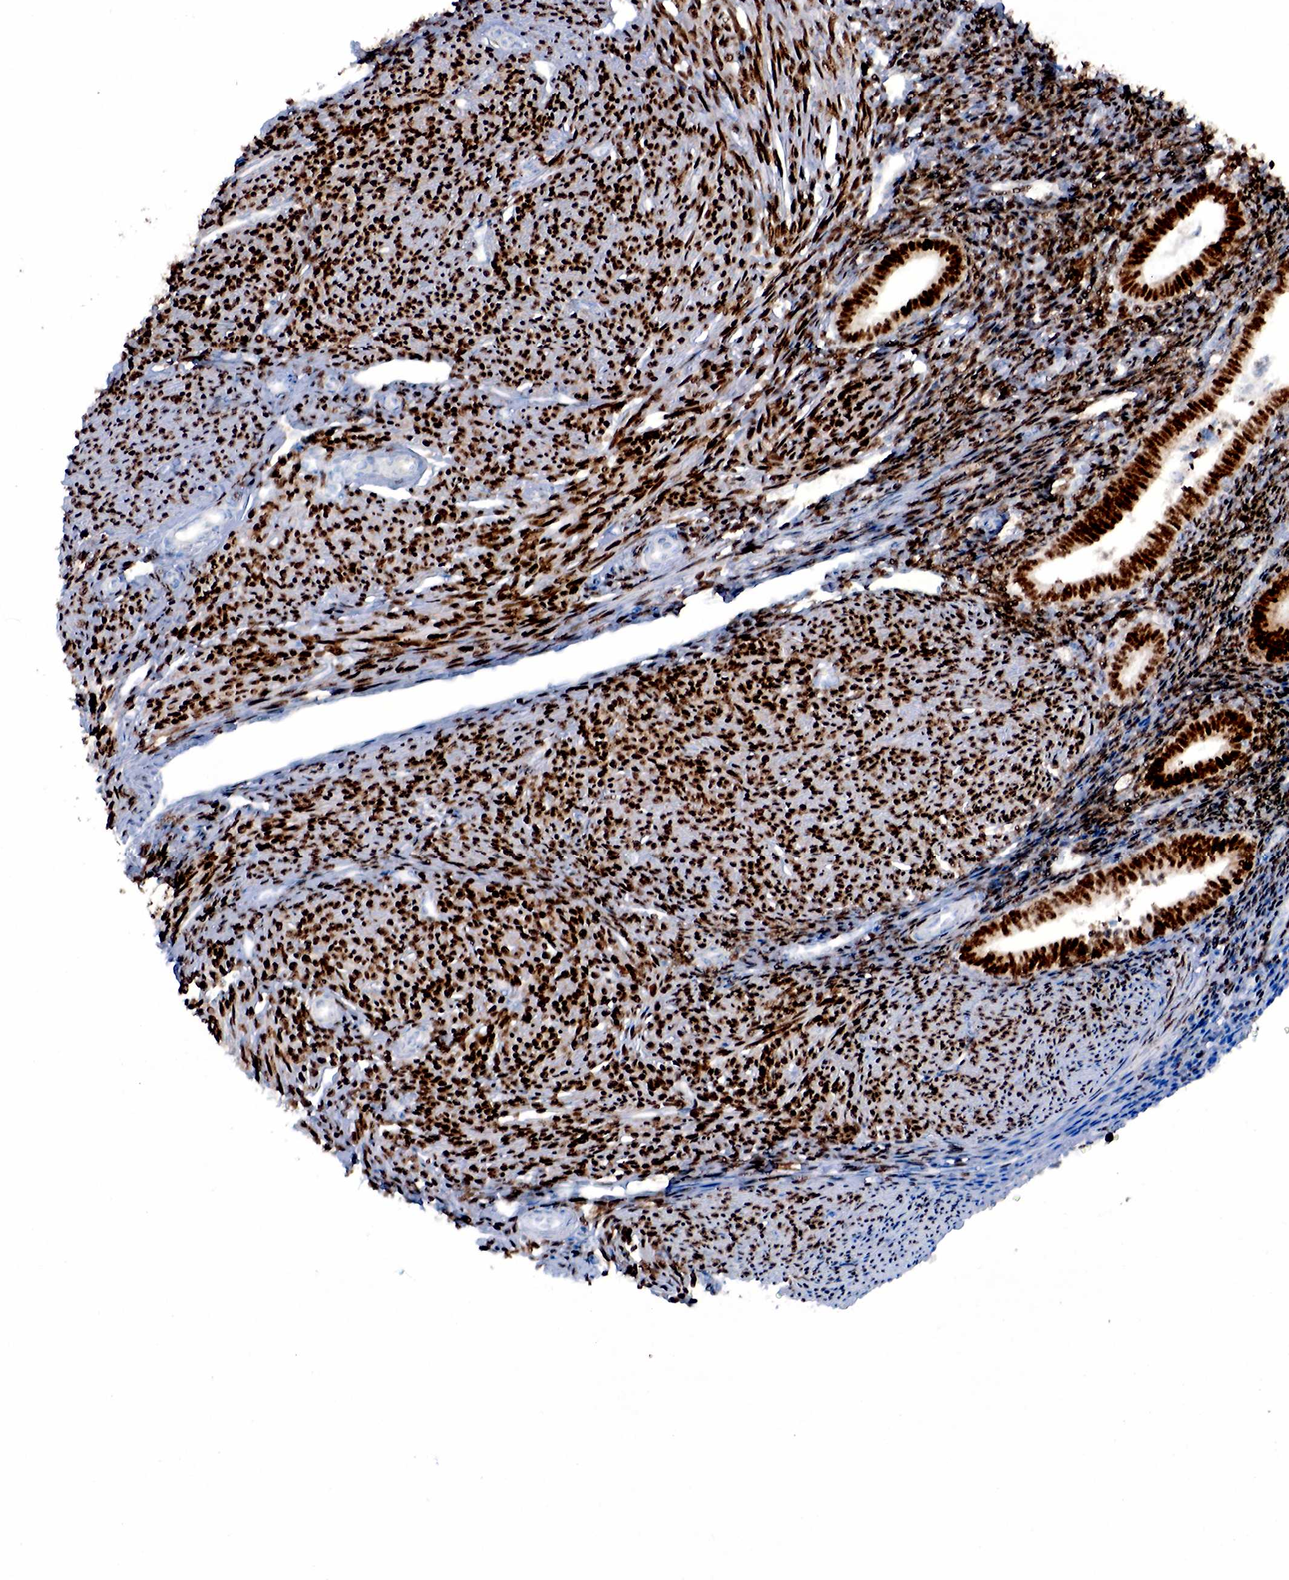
{"staining": {"intensity": "strong", "quantity": ">75%", "location": "nuclear"}, "tissue": "endometrium", "cell_type": "Cells in endometrial stroma", "image_type": "normal", "snomed": [{"axis": "morphology", "description": "Normal tissue, NOS"}, {"axis": "topography", "description": "Endometrium"}], "caption": "Human endometrium stained with a brown dye shows strong nuclear positive staining in approximately >75% of cells in endometrial stroma.", "gene": "PGR", "patient": {"sex": "female", "age": 52}}